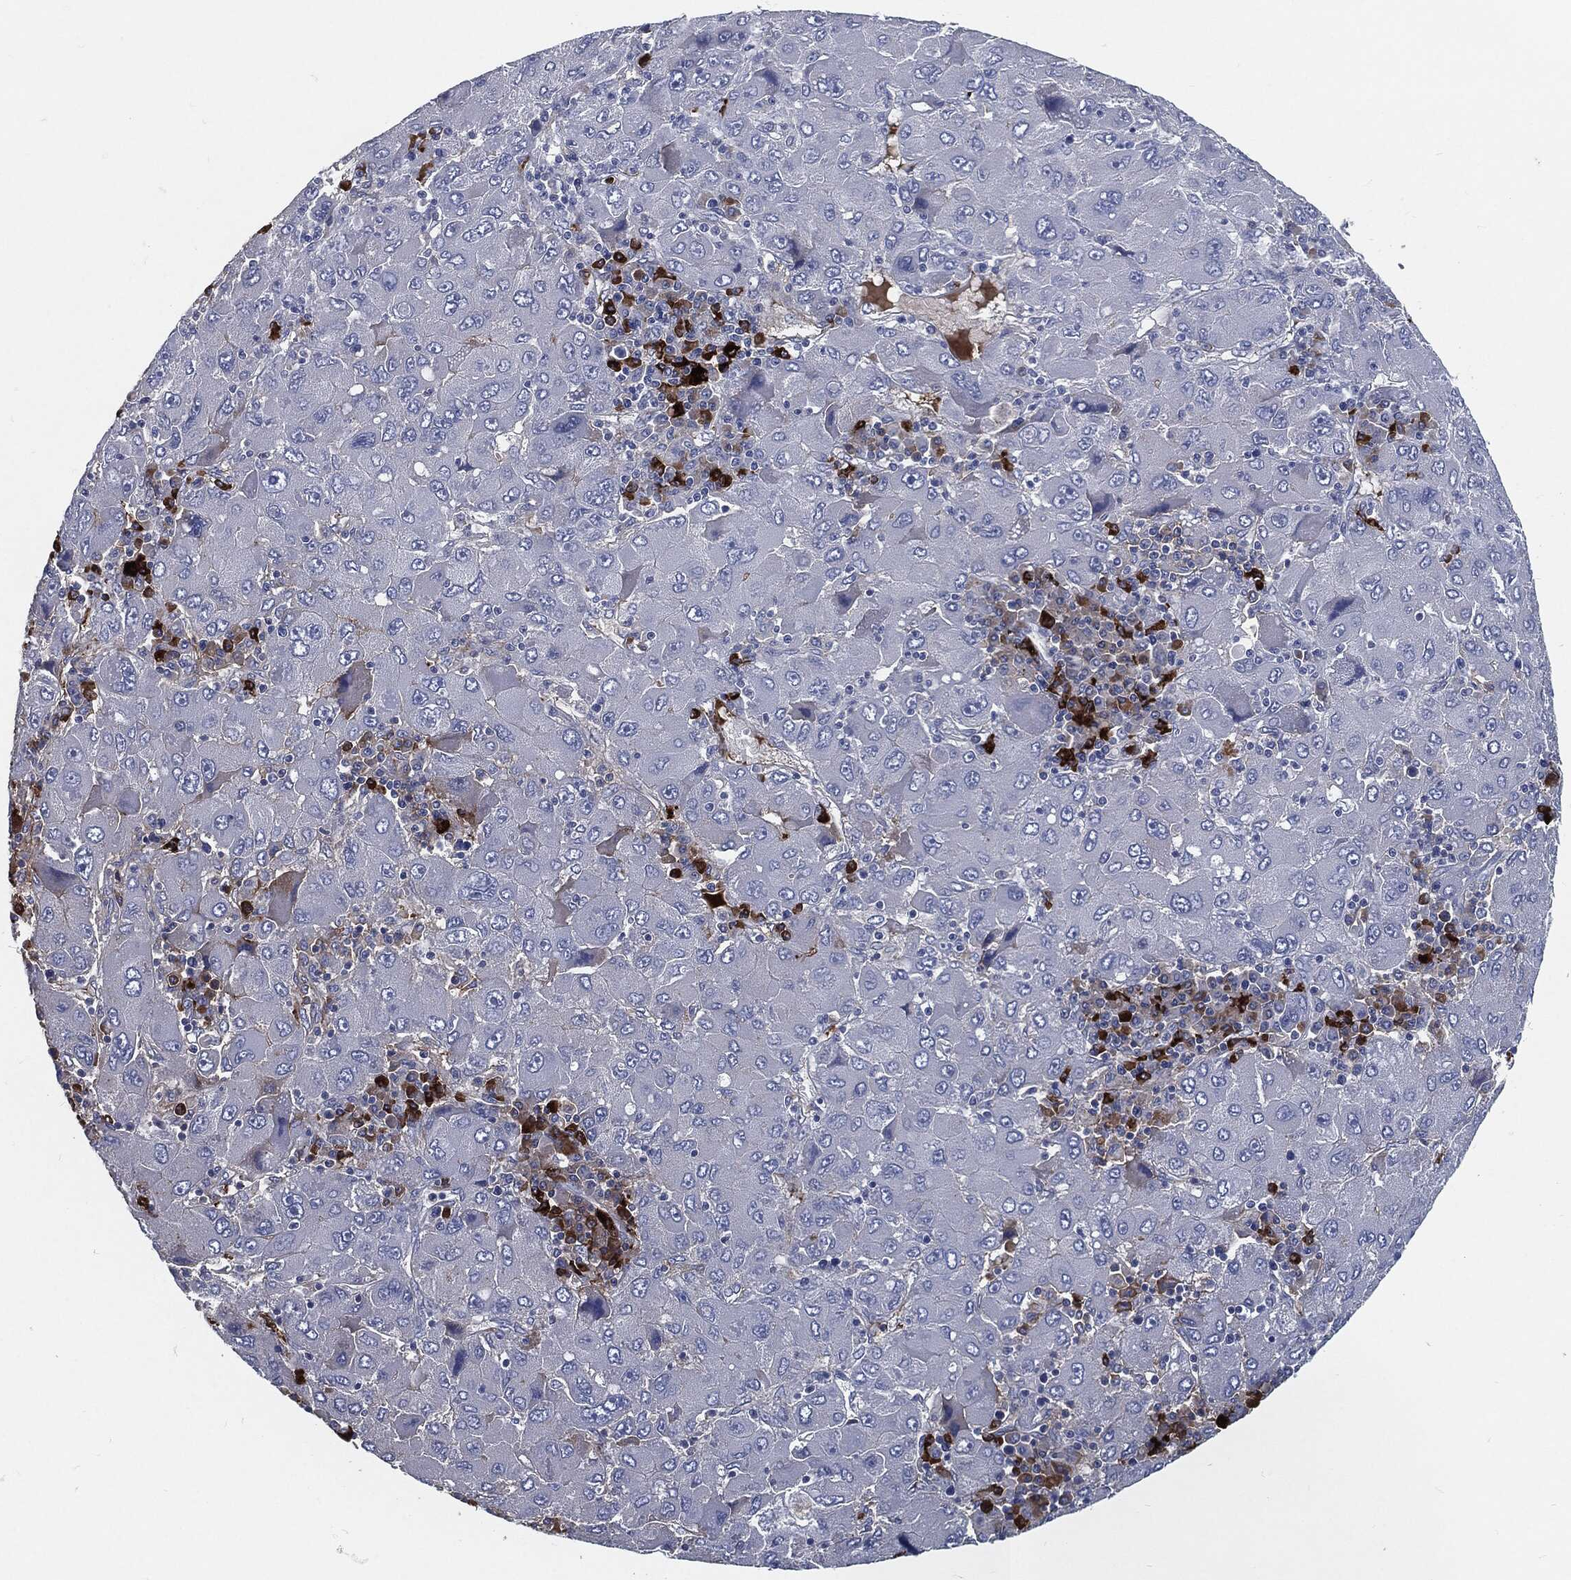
{"staining": {"intensity": "weak", "quantity": "<25%", "location": "cytoplasmic/membranous"}, "tissue": "liver cancer", "cell_type": "Tumor cells", "image_type": "cancer", "snomed": [{"axis": "morphology", "description": "Carcinoma, Hepatocellular, NOS"}, {"axis": "topography", "description": "Liver"}], "caption": "The immunohistochemistry photomicrograph has no significant positivity in tumor cells of liver hepatocellular carcinoma tissue.", "gene": "MST1", "patient": {"sex": "male", "age": 75}}